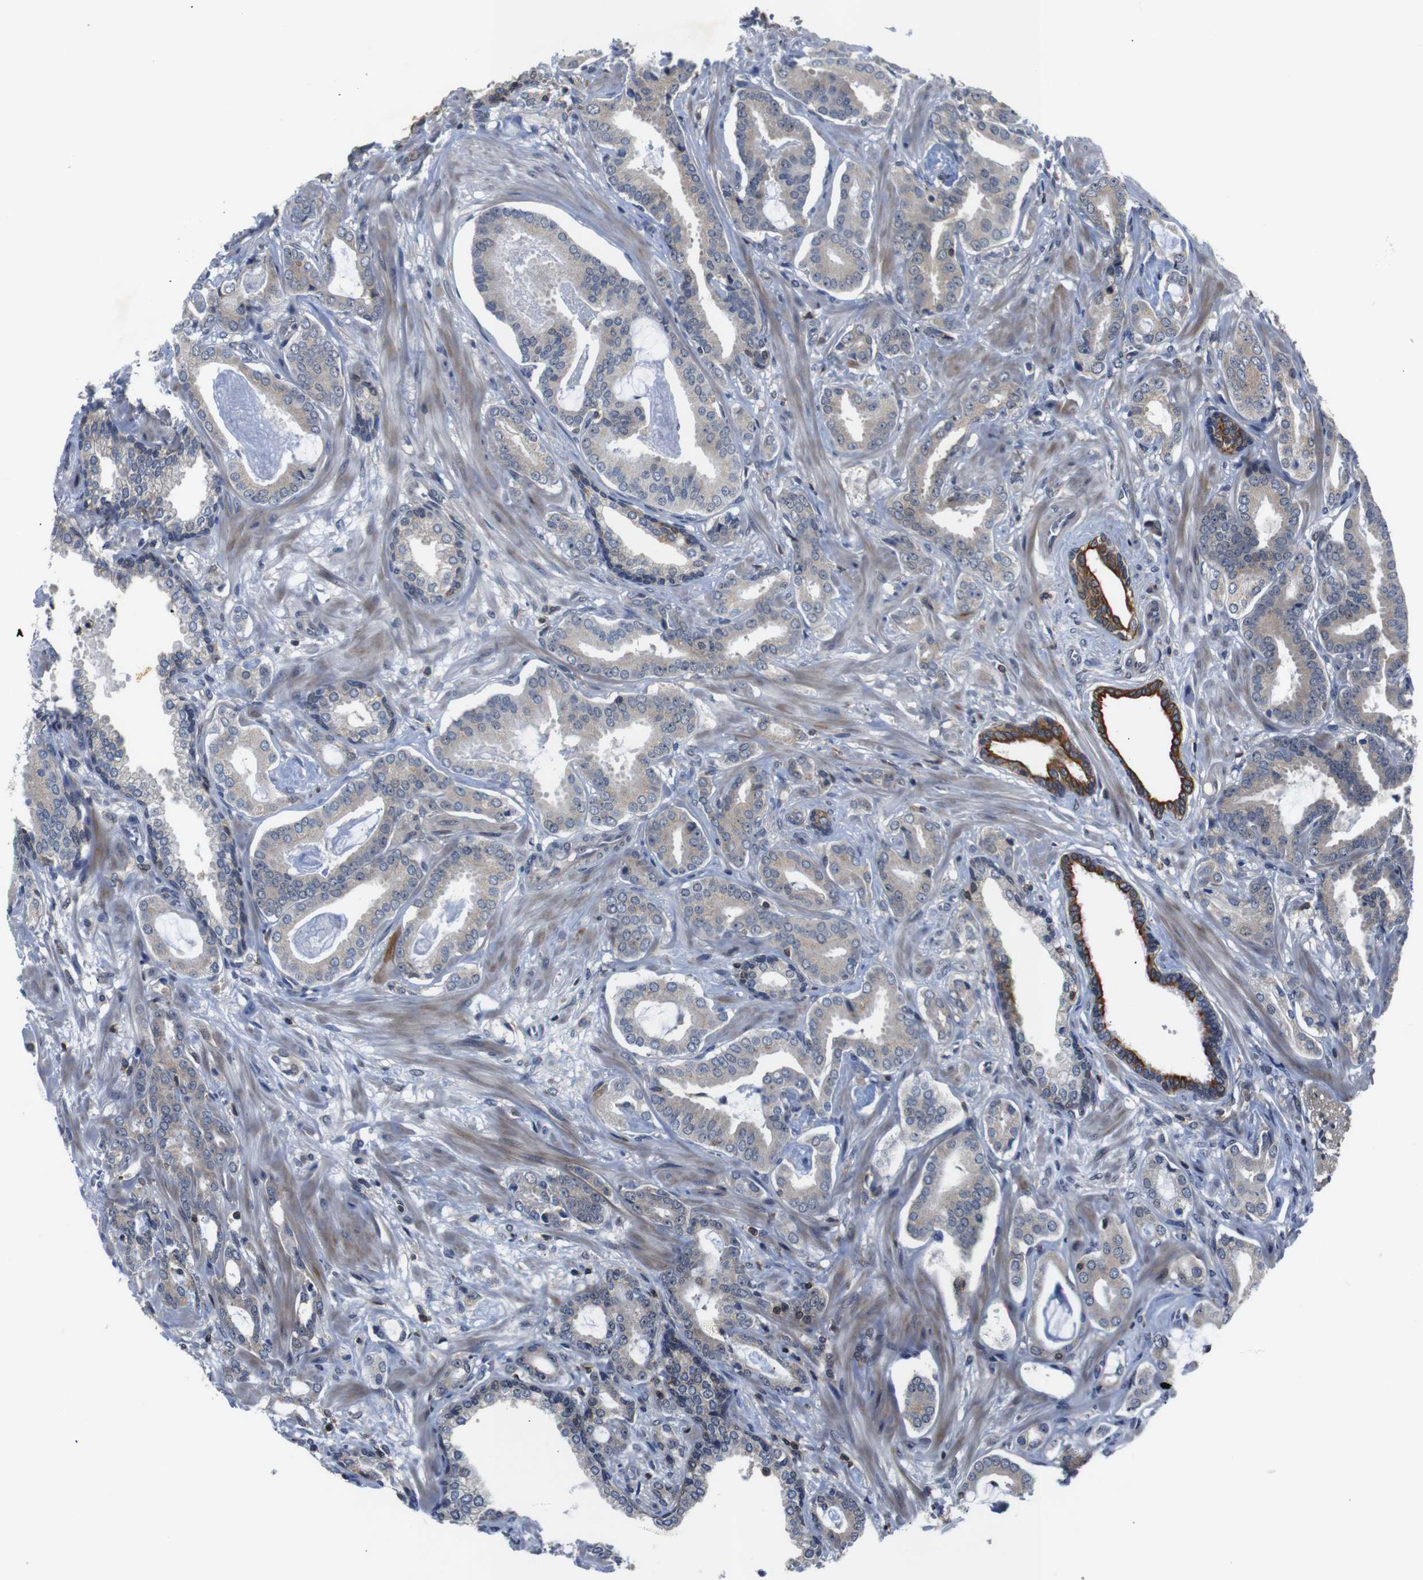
{"staining": {"intensity": "weak", "quantity": "<25%", "location": "cytoplasmic/membranous"}, "tissue": "prostate cancer", "cell_type": "Tumor cells", "image_type": "cancer", "snomed": [{"axis": "morphology", "description": "Adenocarcinoma, Low grade"}, {"axis": "topography", "description": "Prostate"}], "caption": "A histopathology image of low-grade adenocarcinoma (prostate) stained for a protein exhibits no brown staining in tumor cells.", "gene": "BRWD3", "patient": {"sex": "male", "age": 53}}